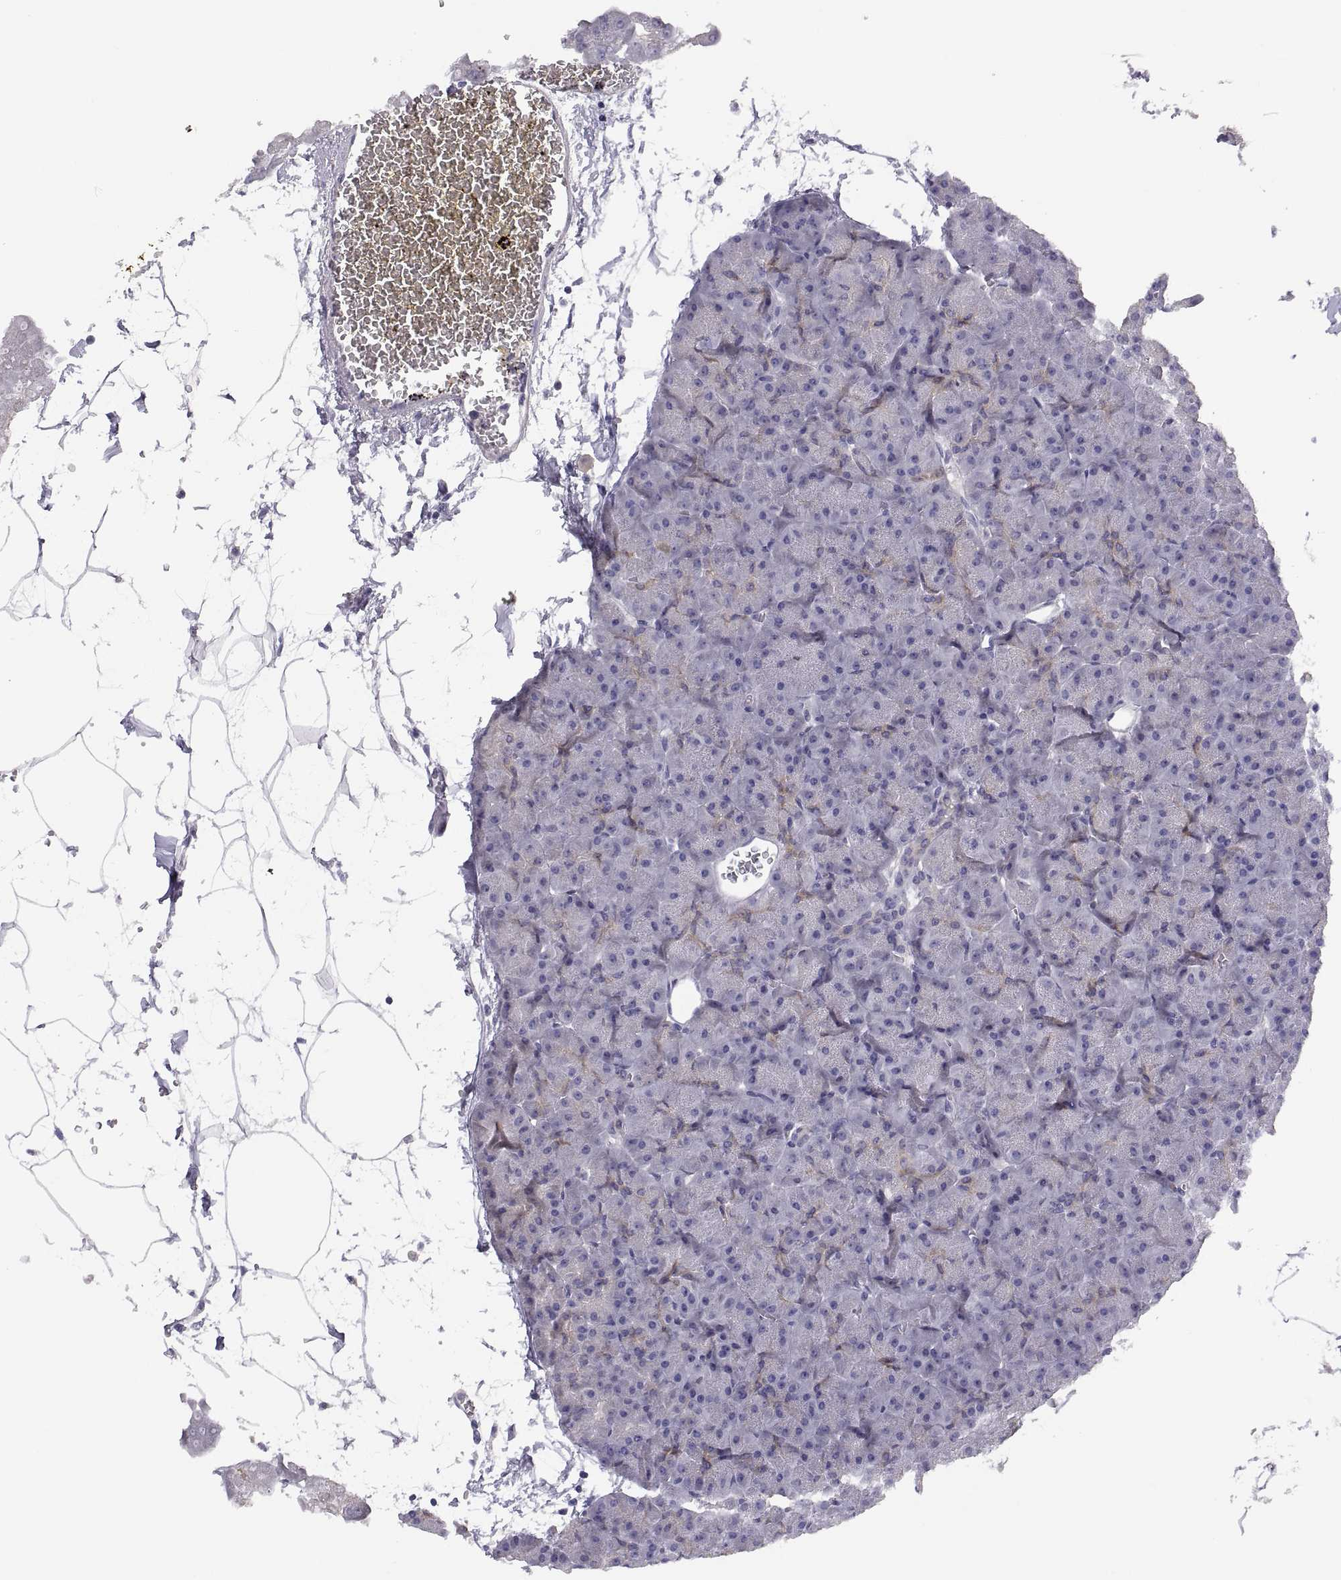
{"staining": {"intensity": "weak", "quantity": "25%-75%", "location": "cytoplasmic/membranous"}, "tissue": "pancreas", "cell_type": "Exocrine glandular cells", "image_type": "normal", "snomed": [{"axis": "morphology", "description": "Normal tissue, NOS"}, {"axis": "topography", "description": "Adipose tissue"}, {"axis": "topography", "description": "Pancreas"}, {"axis": "topography", "description": "Peripheral nerve tissue"}], "caption": "The immunohistochemical stain shows weak cytoplasmic/membranous staining in exocrine glandular cells of benign pancreas.", "gene": "STRC", "patient": {"sex": "female", "age": 58}}